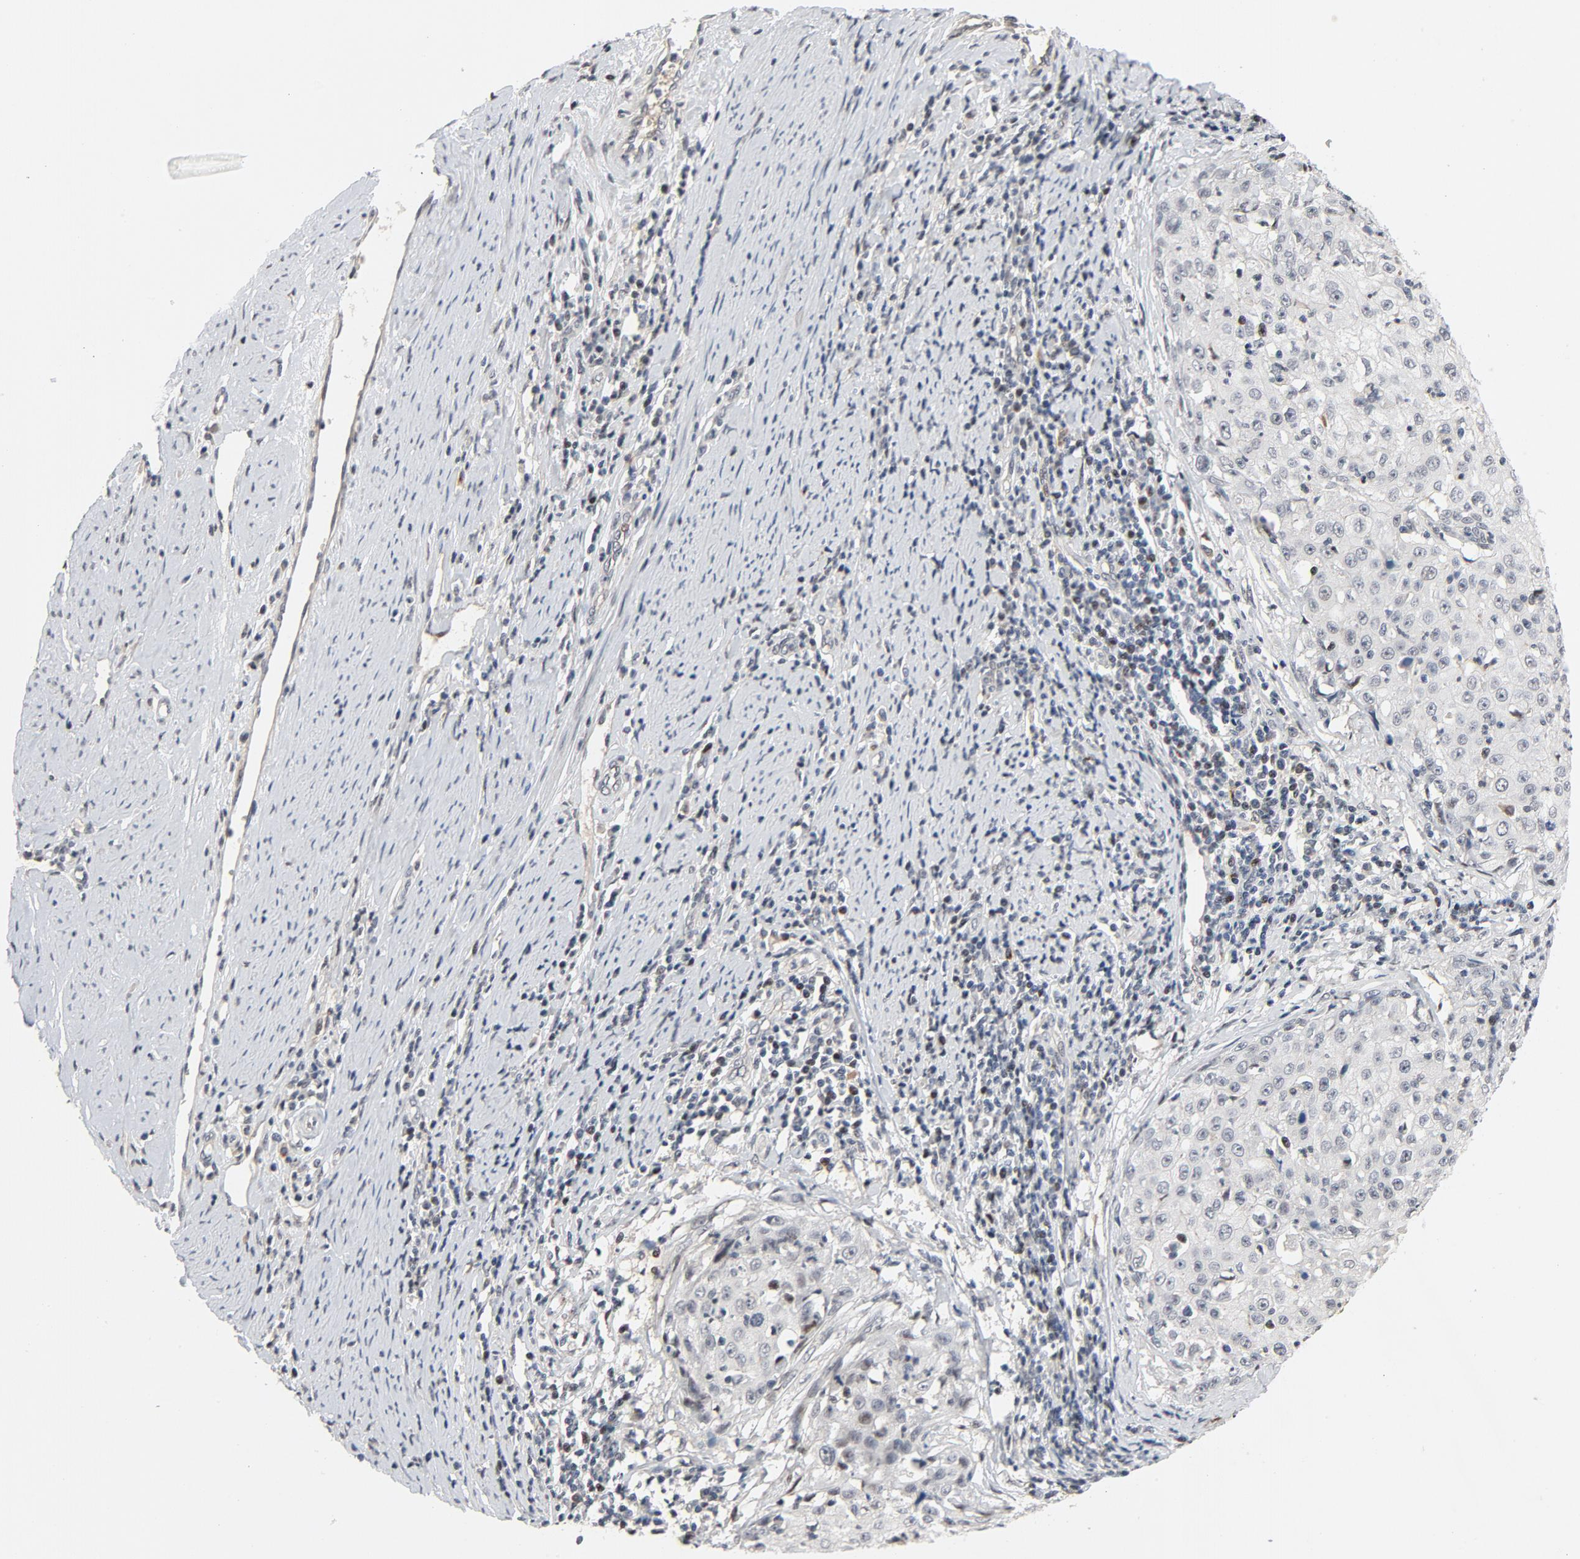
{"staining": {"intensity": "negative", "quantity": "none", "location": "none"}, "tissue": "cervical cancer", "cell_type": "Tumor cells", "image_type": "cancer", "snomed": [{"axis": "morphology", "description": "Squamous cell carcinoma, NOS"}, {"axis": "topography", "description": "Cervix"}], "caption": "The histopathology image displays no significant expression in tumor cells of squamous cell carcinoma (cervical).", "gene": "FSCB", "patient": {"sex": "female", "age": 27}}